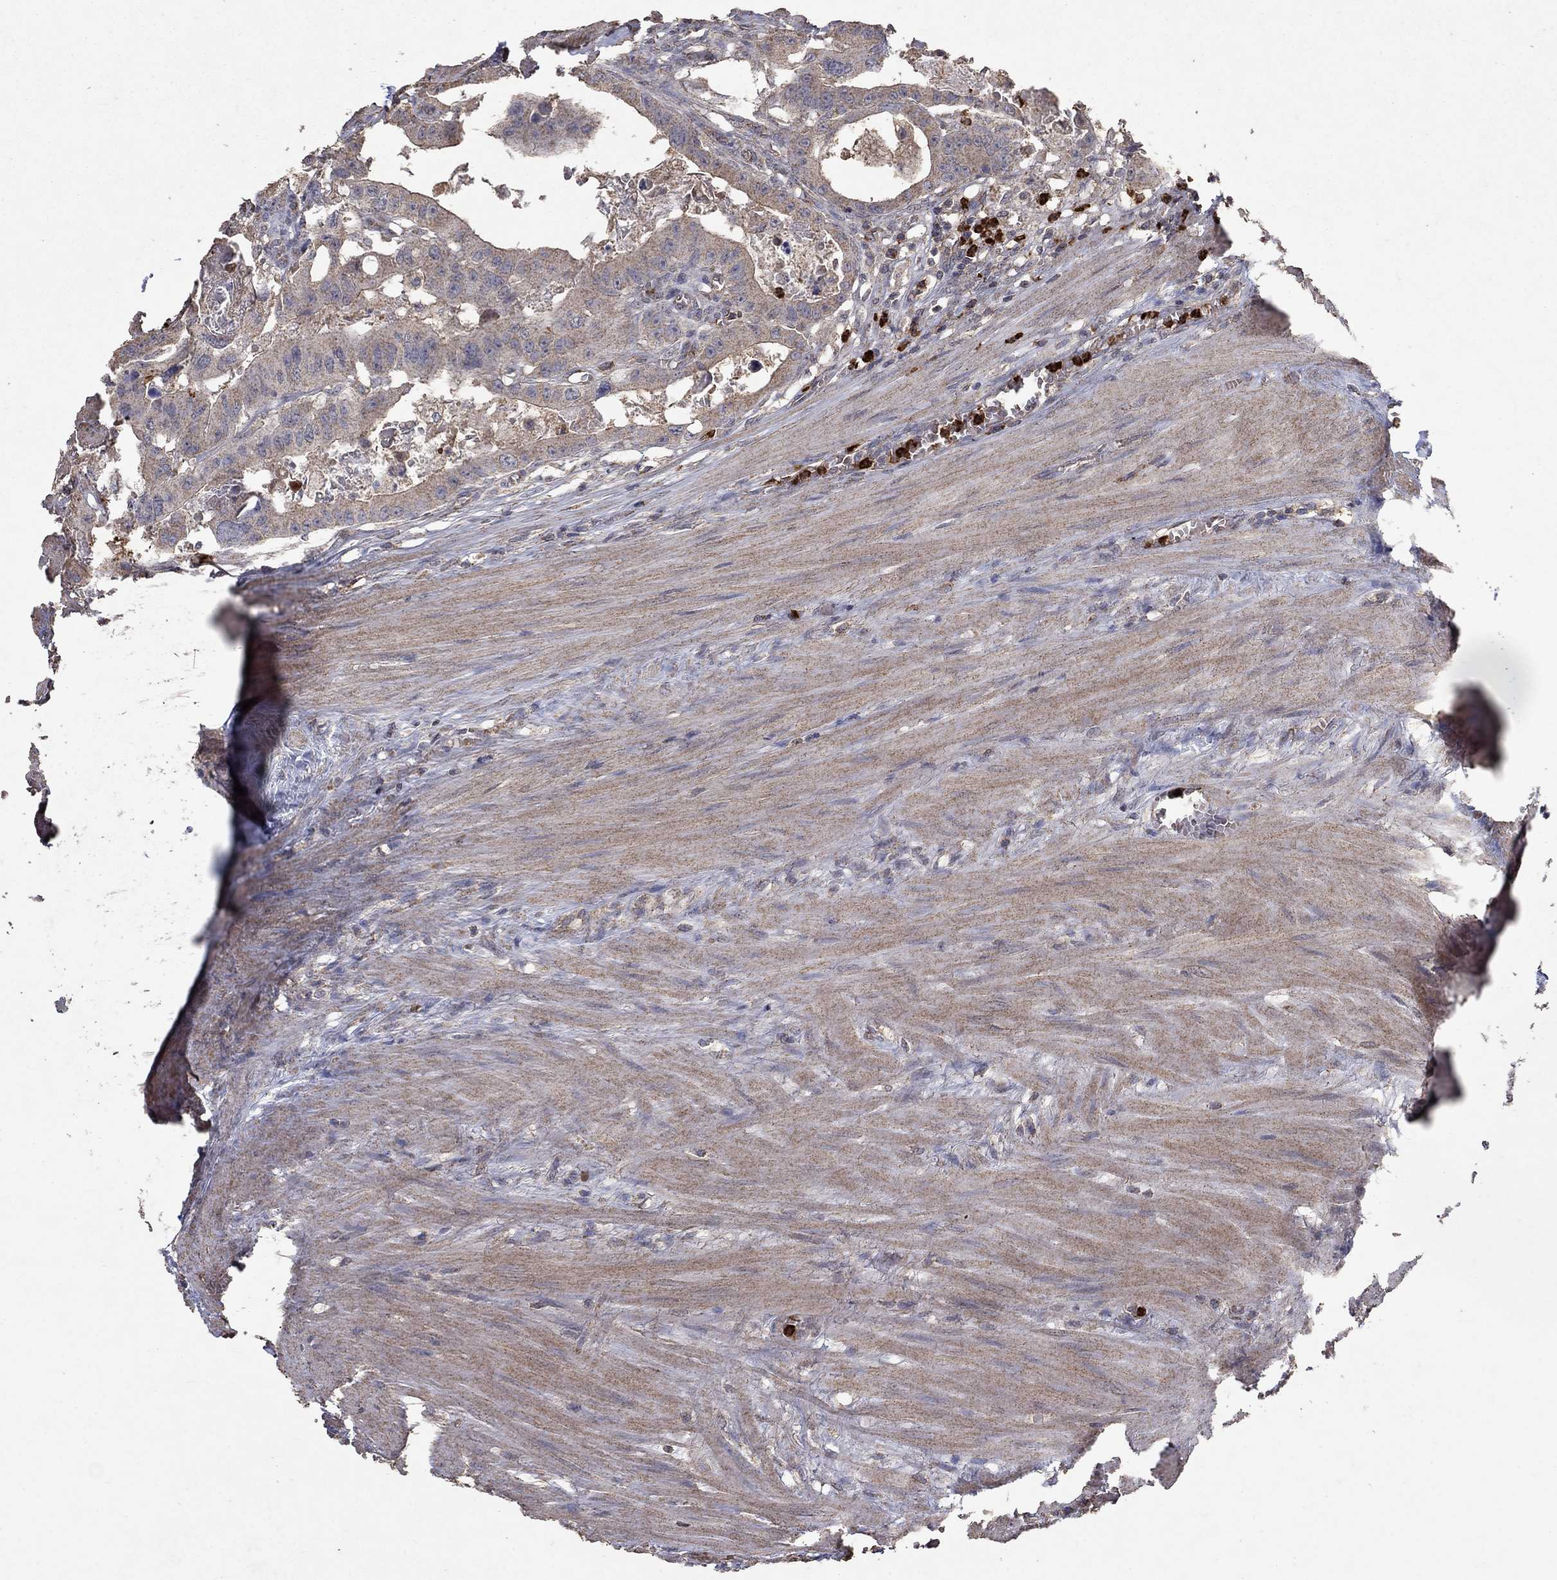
{"staining": {"intensity": "weak", "quantity": ">75%", "location": "cytoplasmic/membranous"}, "tissue": "colorectal cancer", "cell_type": "Tumor cells", "image_type": "cancer", "snomed": [{"axis": "morphology", "description": "Adenocarcinoma, NOS"}, {"axis": "topography", "description": "Rectum"}], "caption": "Colorectal adenocarcinoma stained with IHC reveals weak cytoplasmic/membranous staining in about >75% of tumor cells.", "gene": "CD24", "patient": {"sex": "male", "age": 64}}